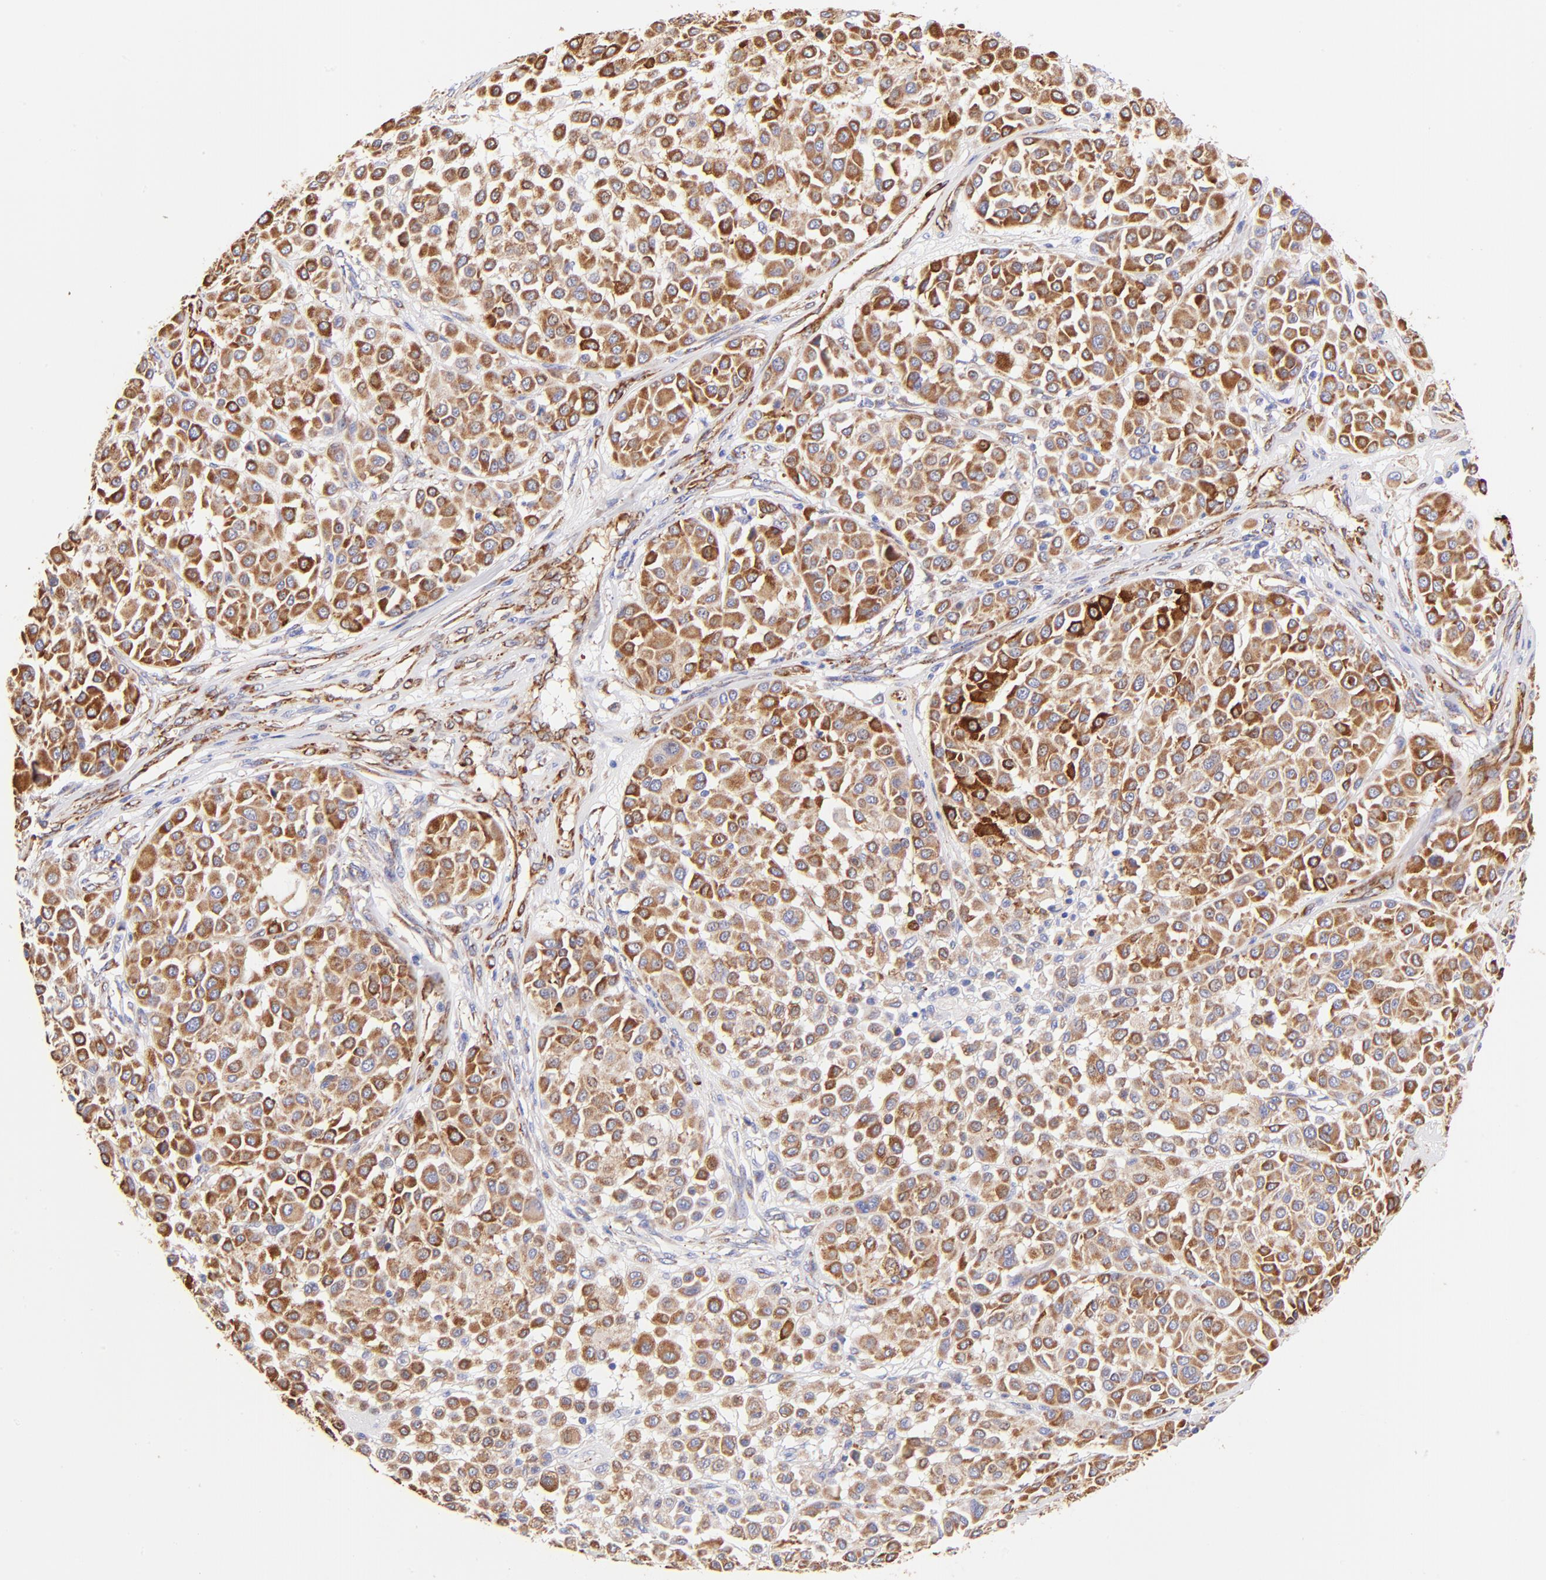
{"staining": {"intensity": "strong", "quantity": ">75%", "location": "cytoplasmic/membranous"}, "tissue": "melanoma", "cell_type": "Tumor cells", "image_type": "cancer", "snomed": [{"axis": "morphology", "description": "Malignant melanoma, Metastatic site"}, {"axis": "topography", "description": "Soft tissue"}], "caption": "Protein expression analysis of melanoma reveals strong cytoplasmic/membranous positivity in approximately >75% of tumor cells.", "gene": "SPARC", "patient": {"sex": "male", "age": 41}}